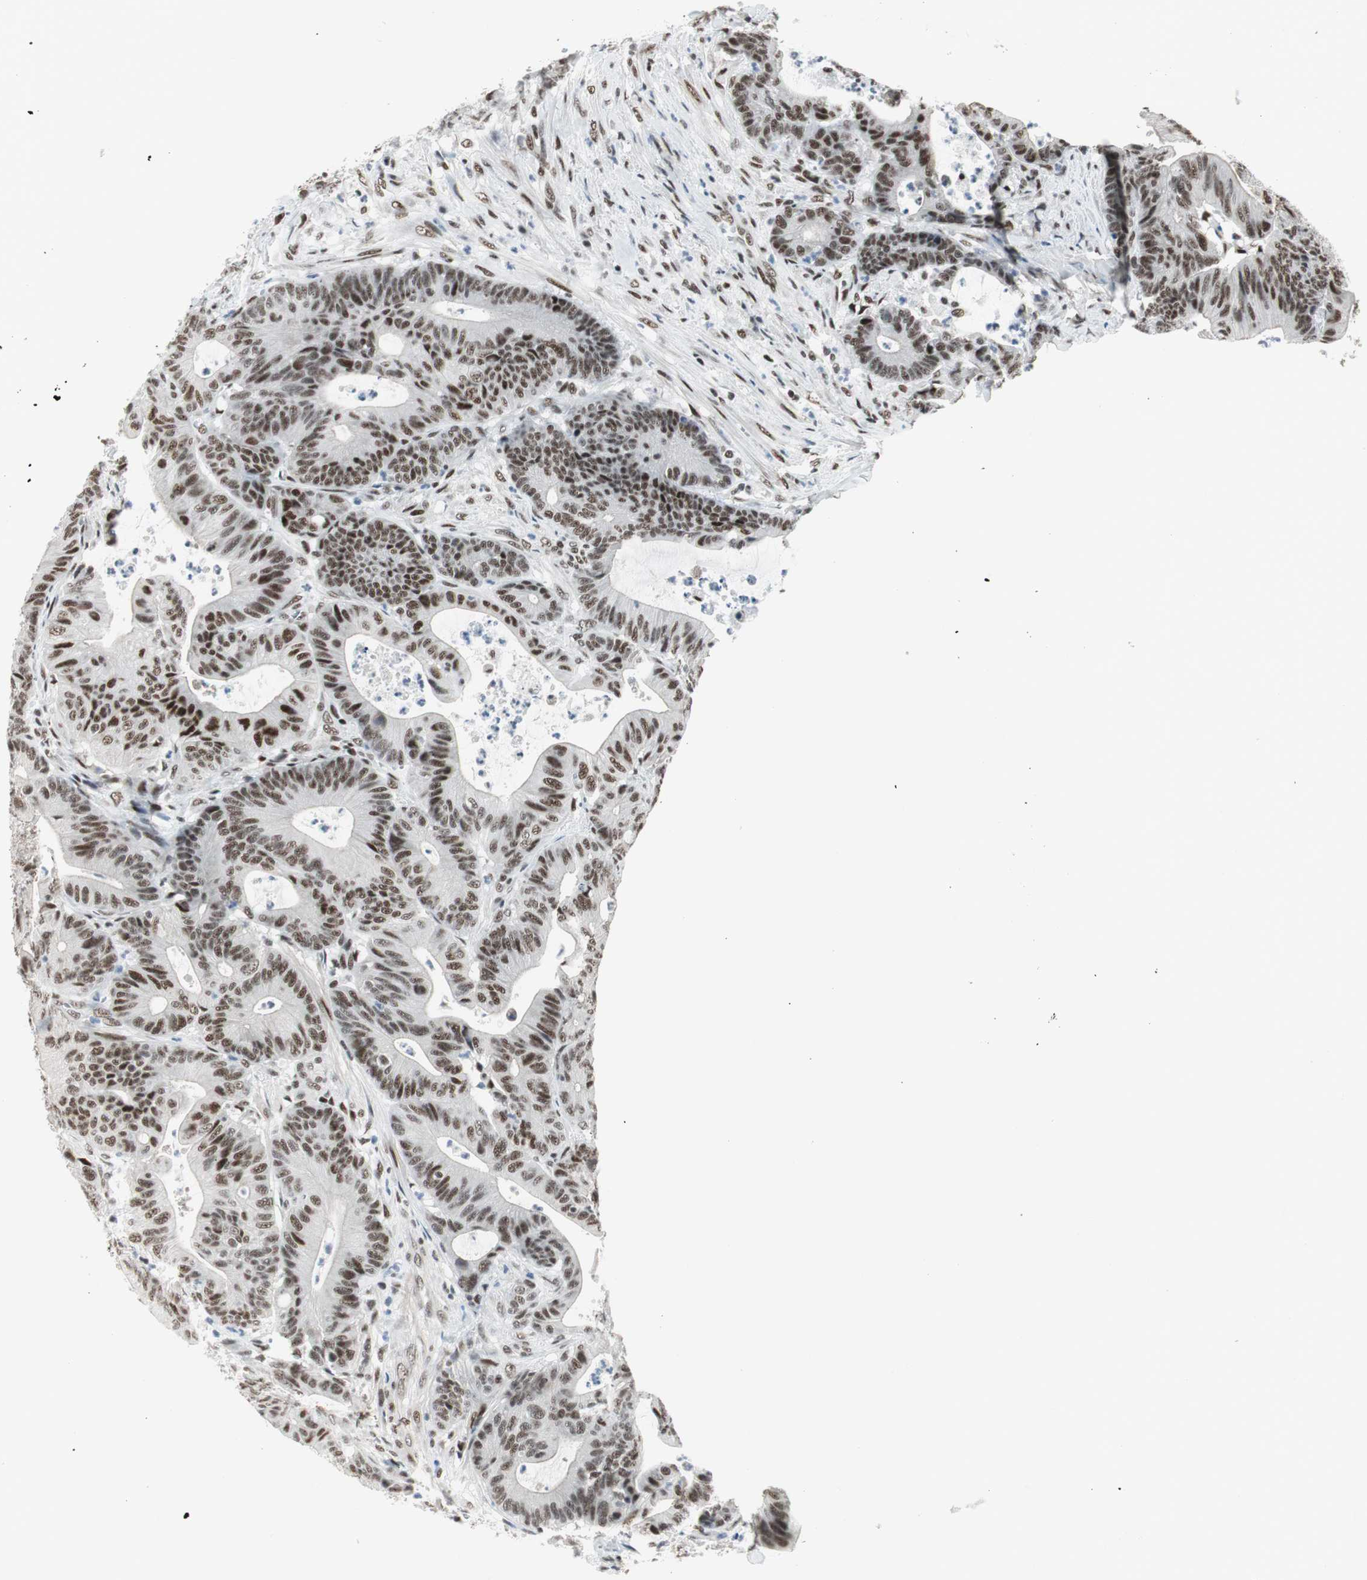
{"staining": {"intensity": "strong", "quantity": ">75%", "location": "nuclear"}, "tissue": "colorectal cancer", "cell_type": "Tumor cells", "image_type": "cancer", "snomed": [{"axis": "morphology", "description": "Adenocarcinoma, NOS"}, {"axis": "topography", "description": "Colon"}], "caption": "The photomicrograph shows a brown stain indicating the presence of a protein in the nuclear of tumor cells in colorectal cancer.", "gene": "HEXIM1", "patient": {"sex": "female", "age": 84}}